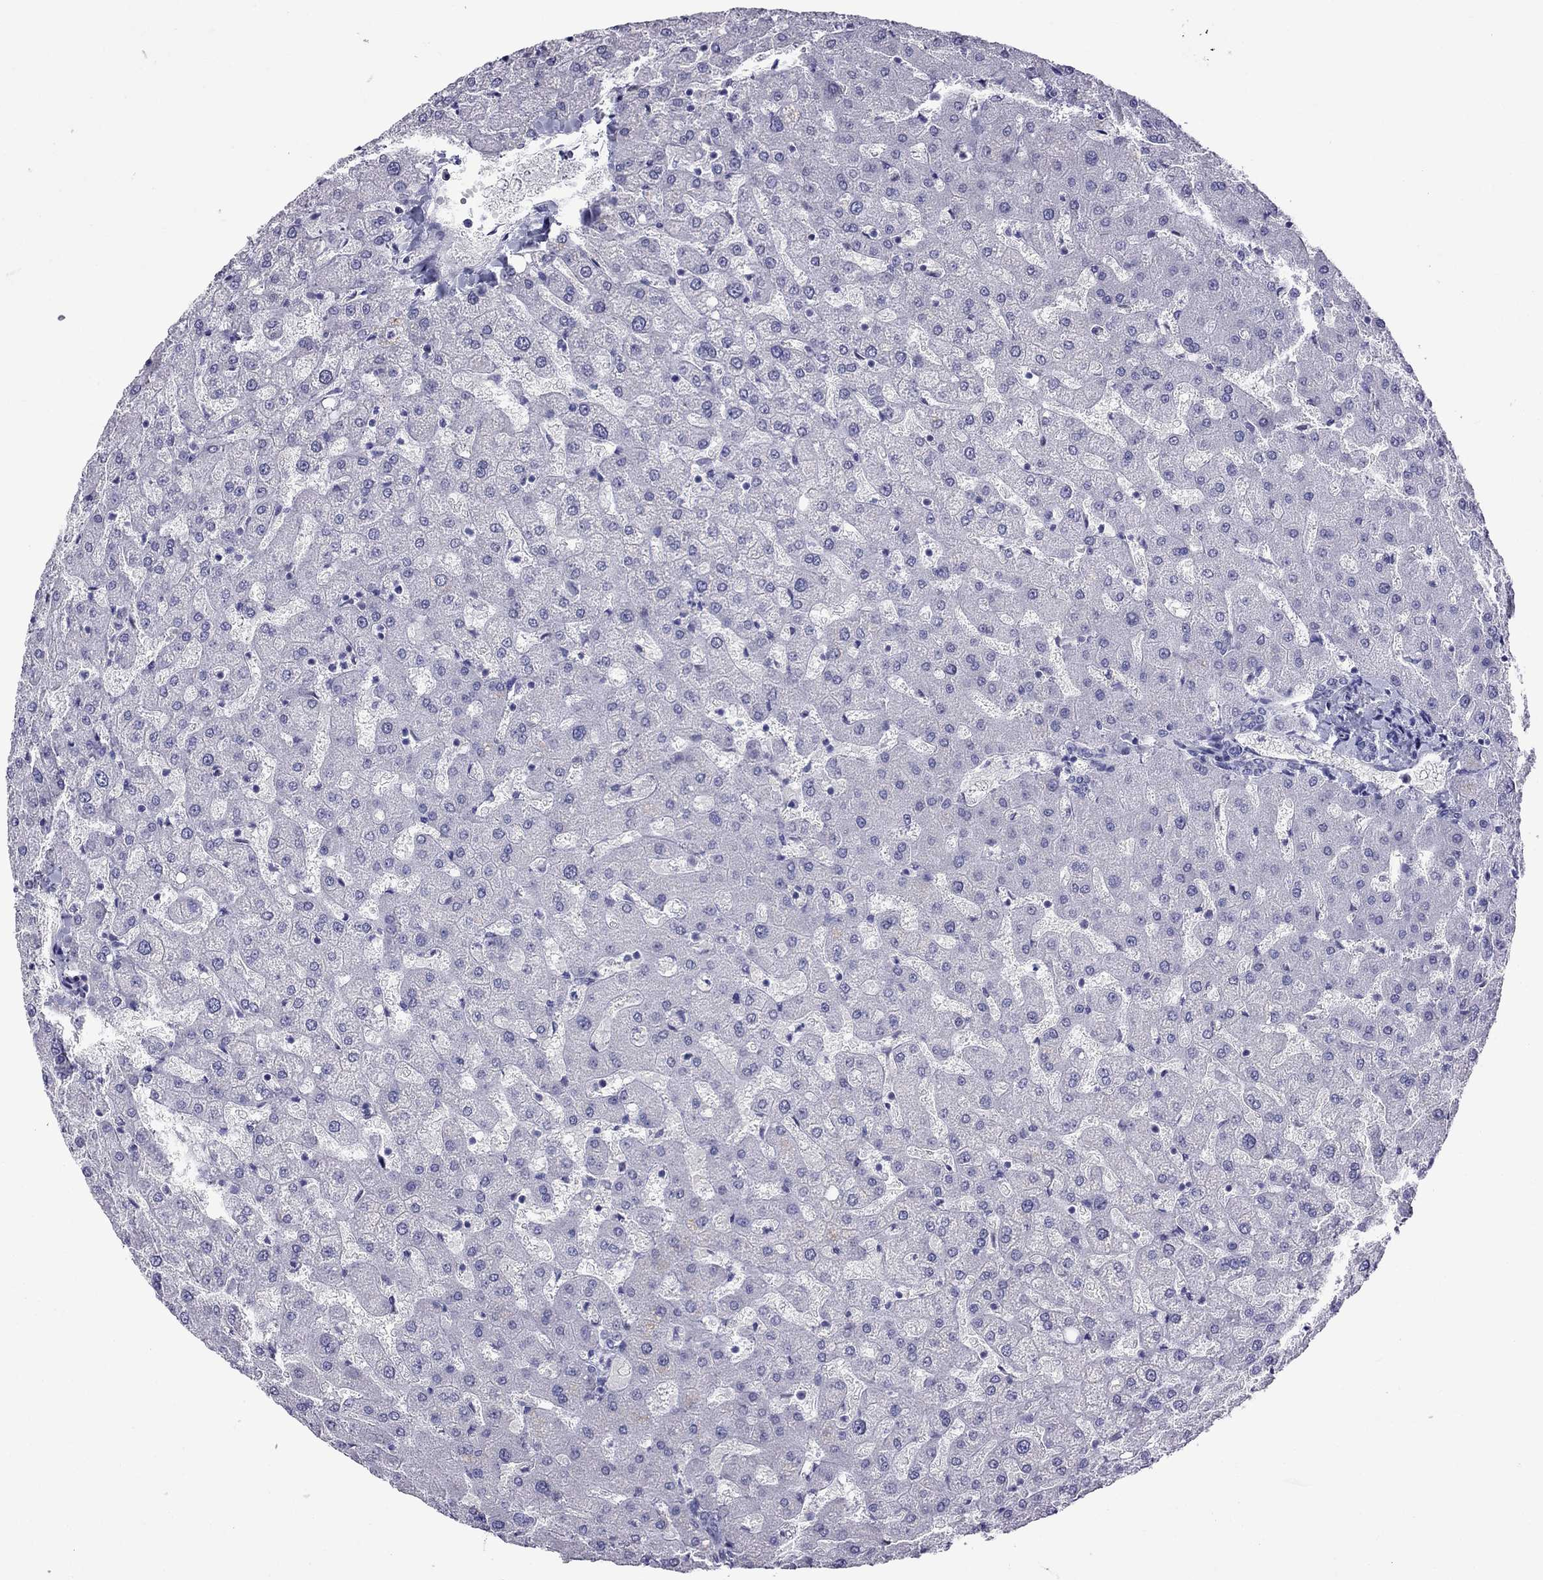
{"staining": {"intensity": "negative", "quantity": "none", "location": "none"}, "tissue": "liver", "cell_type": "Cholangiocytes", "image_type": "normal", "snomed": [{"axis": "morphology", "description": "Normal tissue, NOS"}, {"axis": "topography", "description": "Liver"}], "caption": "Micrograph shows no significant protein expression in cholangiocytes of normal liver.", "gene": "MGP", "patient": {"sex": "female", "age": 50}}